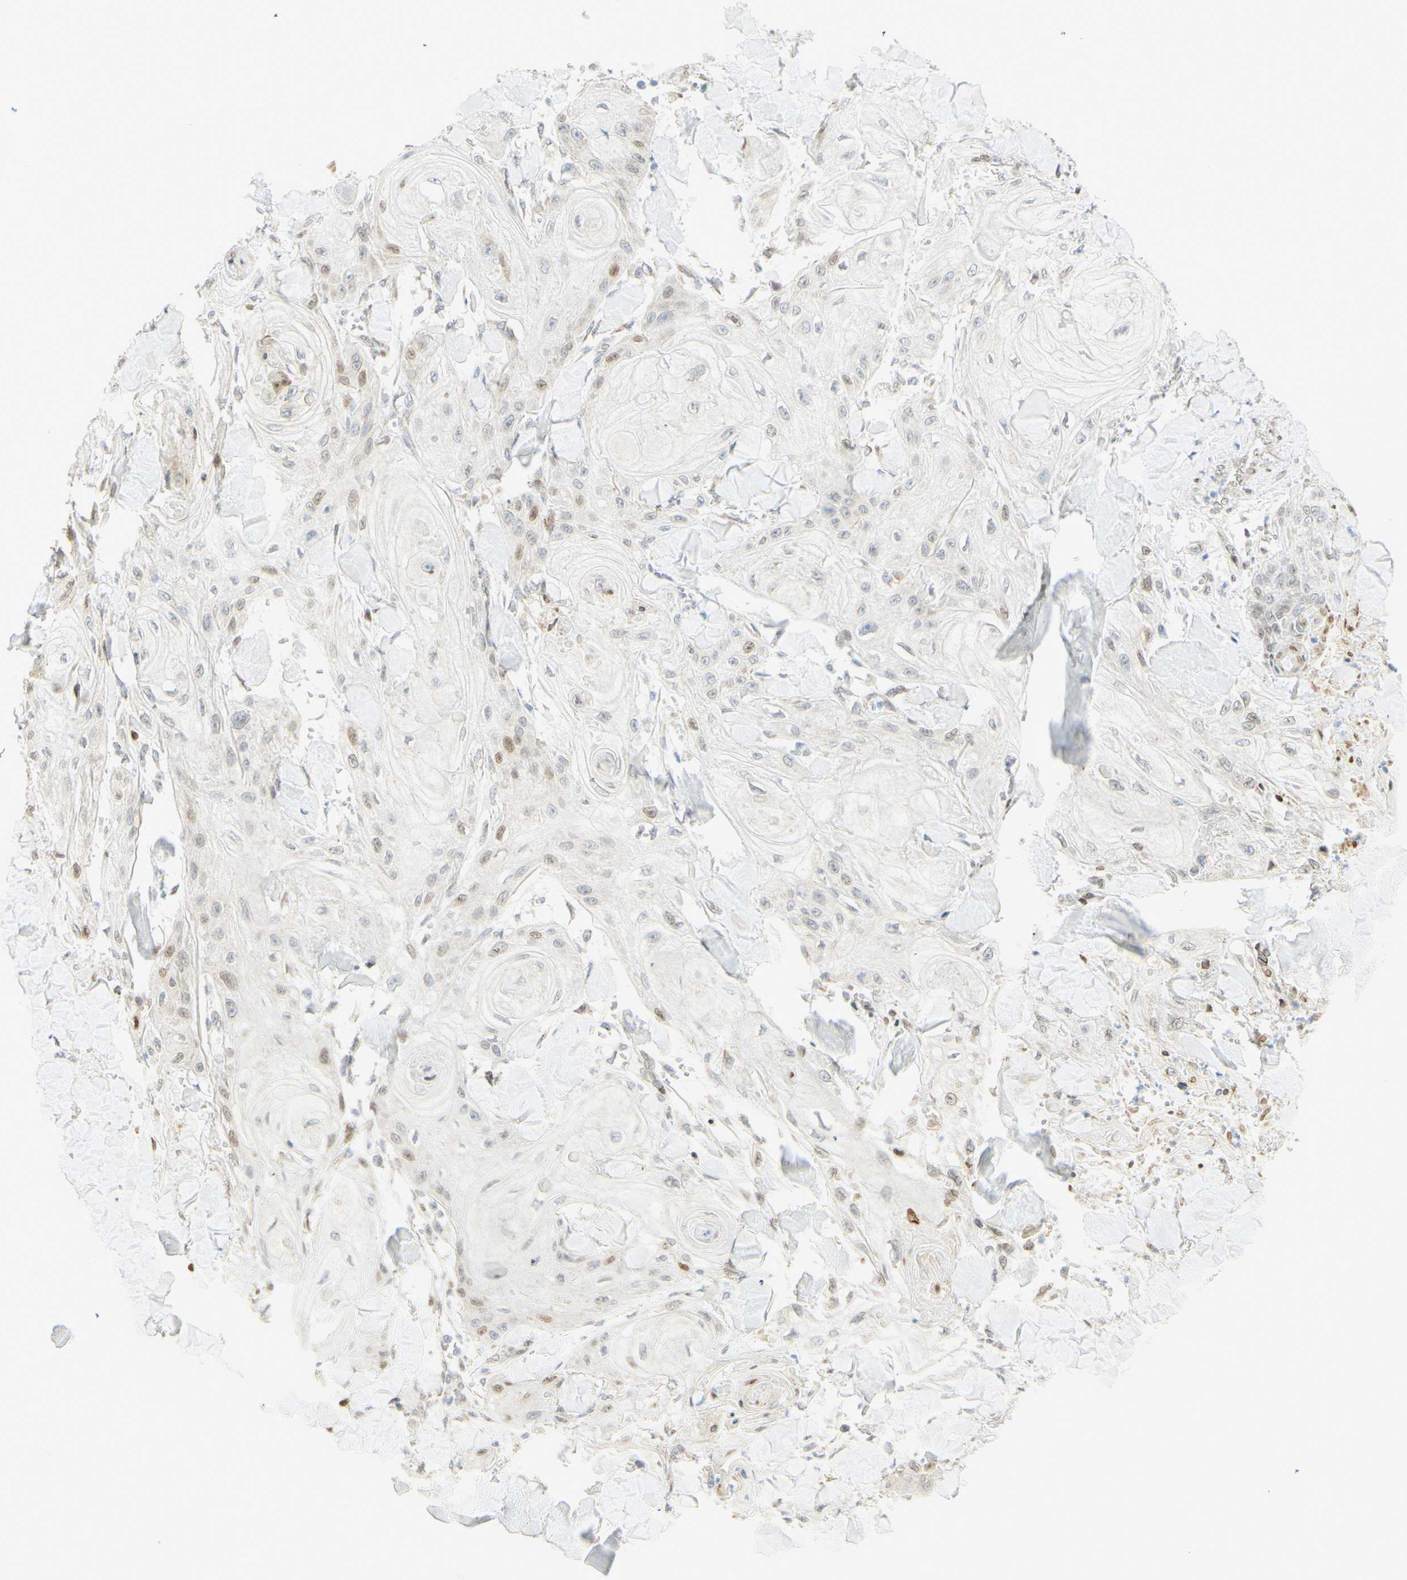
{"staining": {"intensity": "weak", "quantity": "<25%", "location": "nuclear"}, "tissue": "skin cancer", "cell_type": "Tumor cells", "image_type": "cancer", "snomed": [{"axis": "morphology", "description": "Squamous cell carcinoma, NOS"}, {"axis": "topography", "description": "Skin"}], "caption": "Tumor cells are negative for brown protein staining in squamous cell carcinoma (skin). (Brightfield microscopy of DAB (3,3'-diaminobenzidine) immunohistochemistry (IHC) at high magnification).", "gene": "E2F1", "patient": {"sex": "male", "age": 74}}